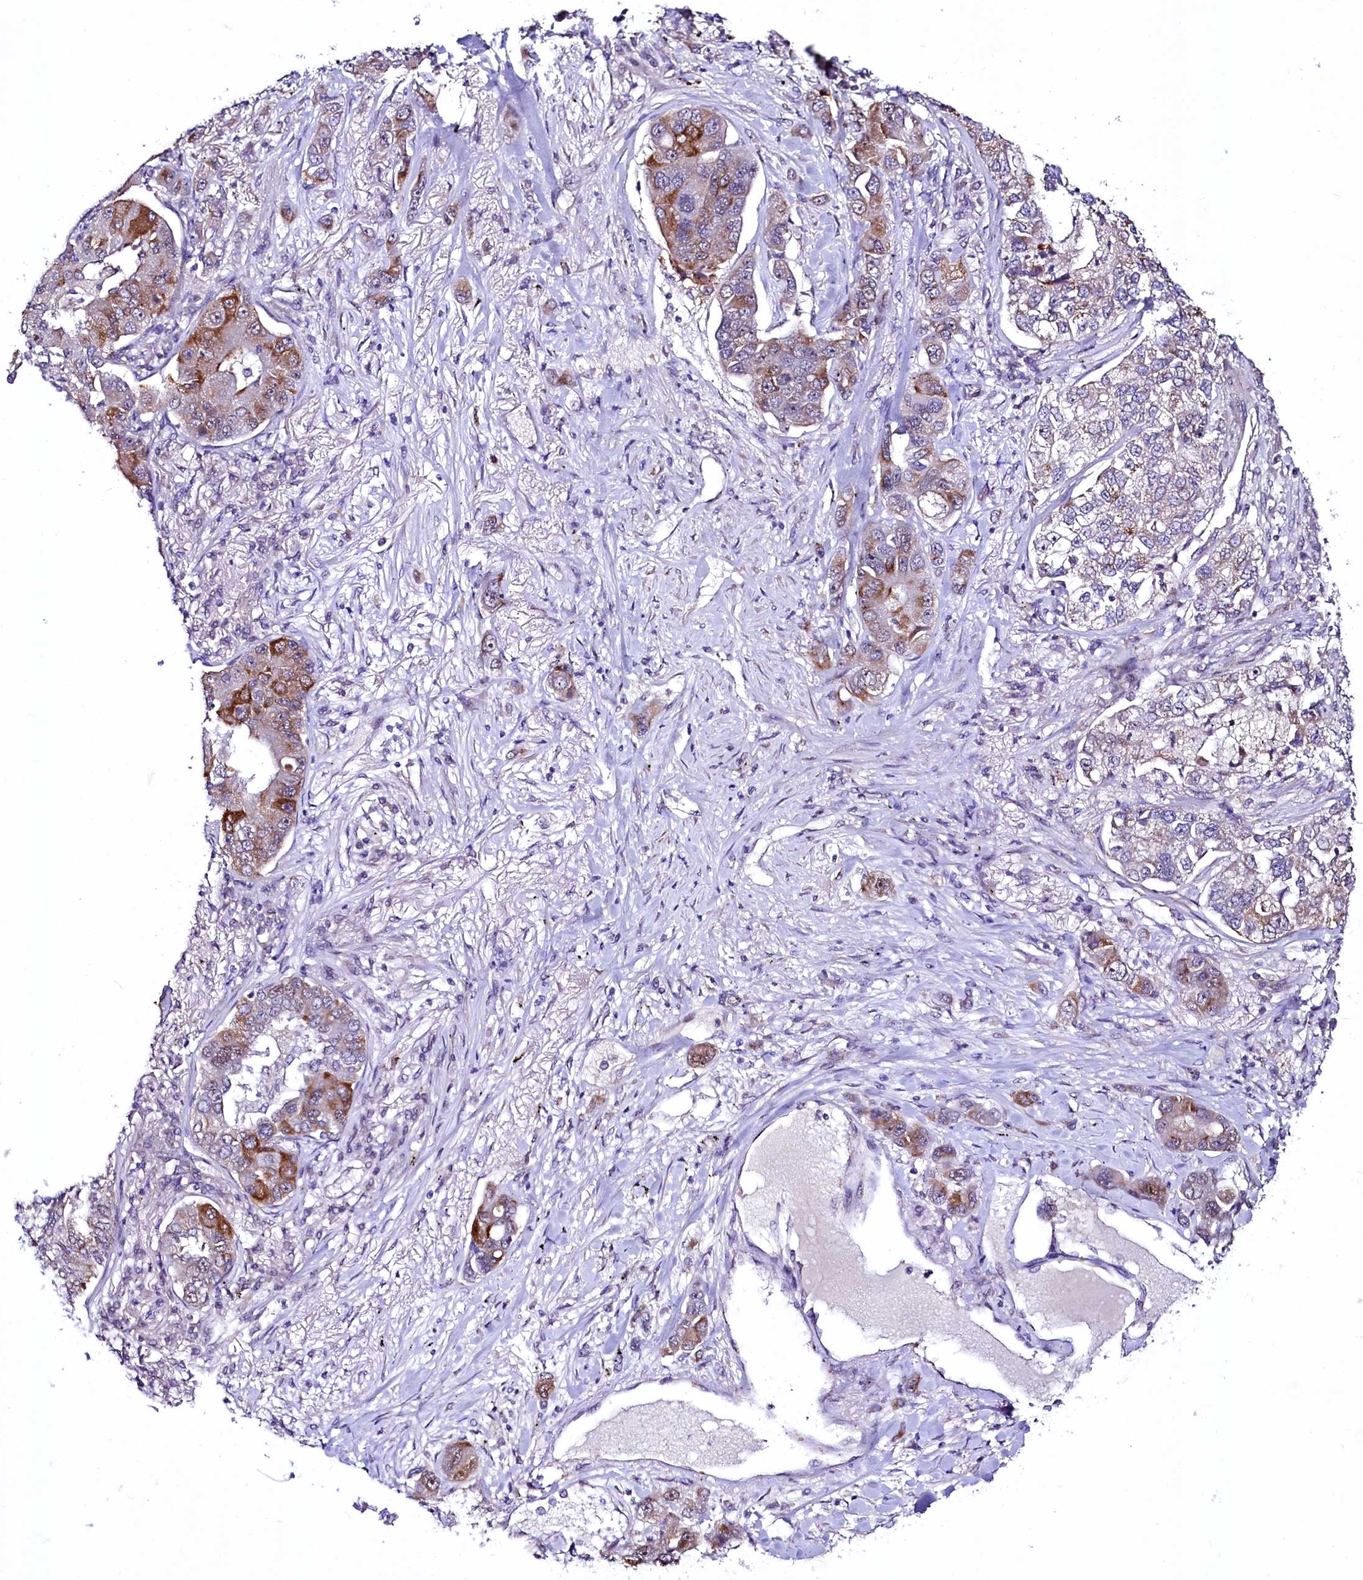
{"staining": {"intensity": "moderate", "quantity": "<25%", "location": "cytoplasmic/membranous"}, "tissue": "lung cancer", "cell_type": "Tumor cells", "image_type": "cancer", "snomed": [{"axis": "morphology", "description": "Adenocarcinoma, NOS"}, {"axis": "topography", "description": "Lung"}], "caption": "Protein staining of lung cancer (adenocarcinoma) tissue demonstrates moderate cytoplasmic/membranous staining in approximately <25% of tumor cells. The protein of interest is stained brown, and the nuclei are stained in blue (DAB (3,3'-diaminobenzidine) IHC with brightfield microscopy, high magnification).", "gene": "LEUTX", "patient": {"sex": "male", "age": 49}}